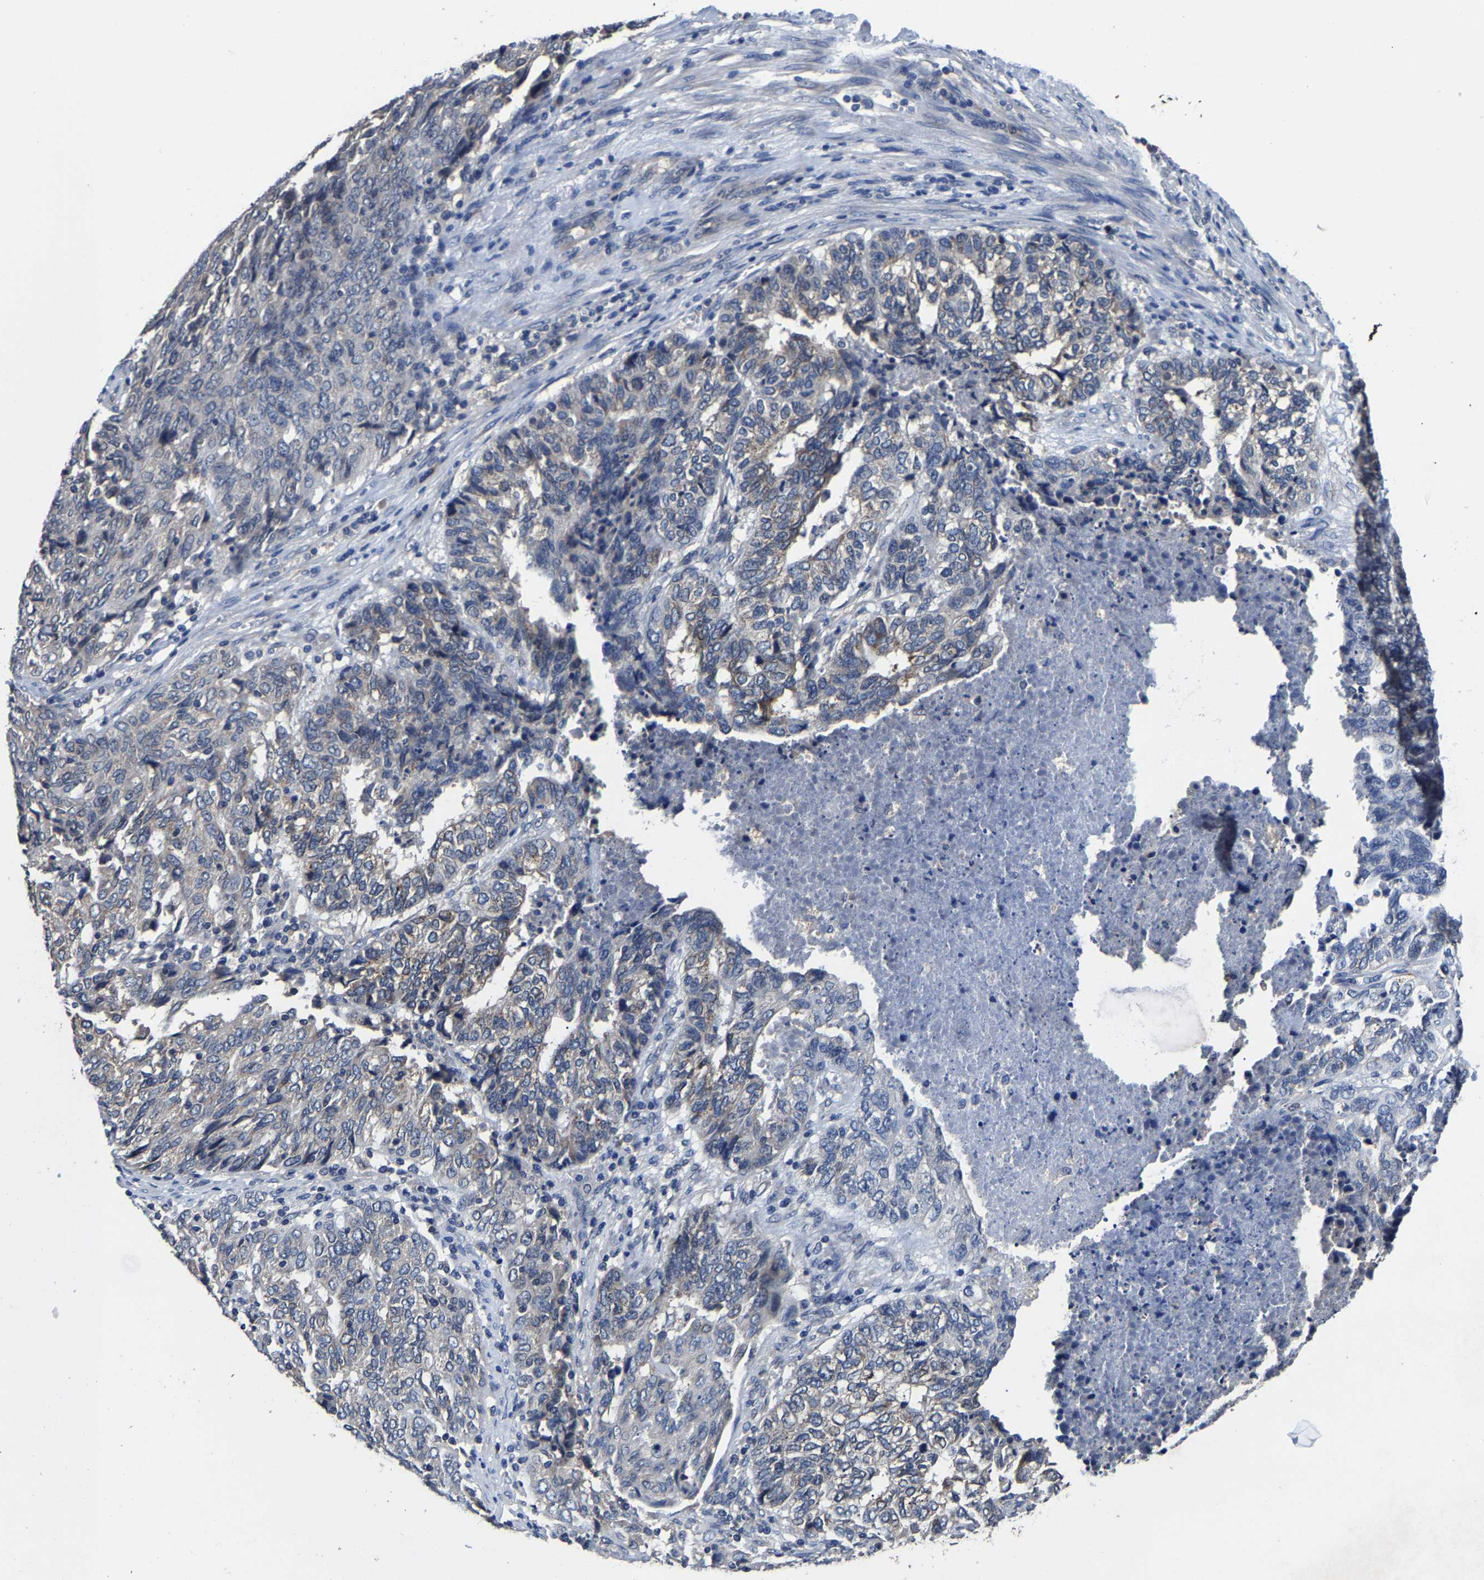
{"staining": {"intensity": "weak", "quantity": "<25%", "location": "cytoplasmic/membranous"}, "tissue": "endometrial cancer", "cell_type": "Tumor cells", "image_type": "cancer", "snomed": [{"axis": "morphology", "description": "Adenocarcinoma, NOS"}, {"axis": "topography", "description": "Endometrium"}], "caption": "This is an immunohistochemistry (IHC) photomicrograph of human endometrial cancer. There is no staining in tumor cells.", "gene": "EBAG9", "patient": {"sex": "female", "age": 80}}